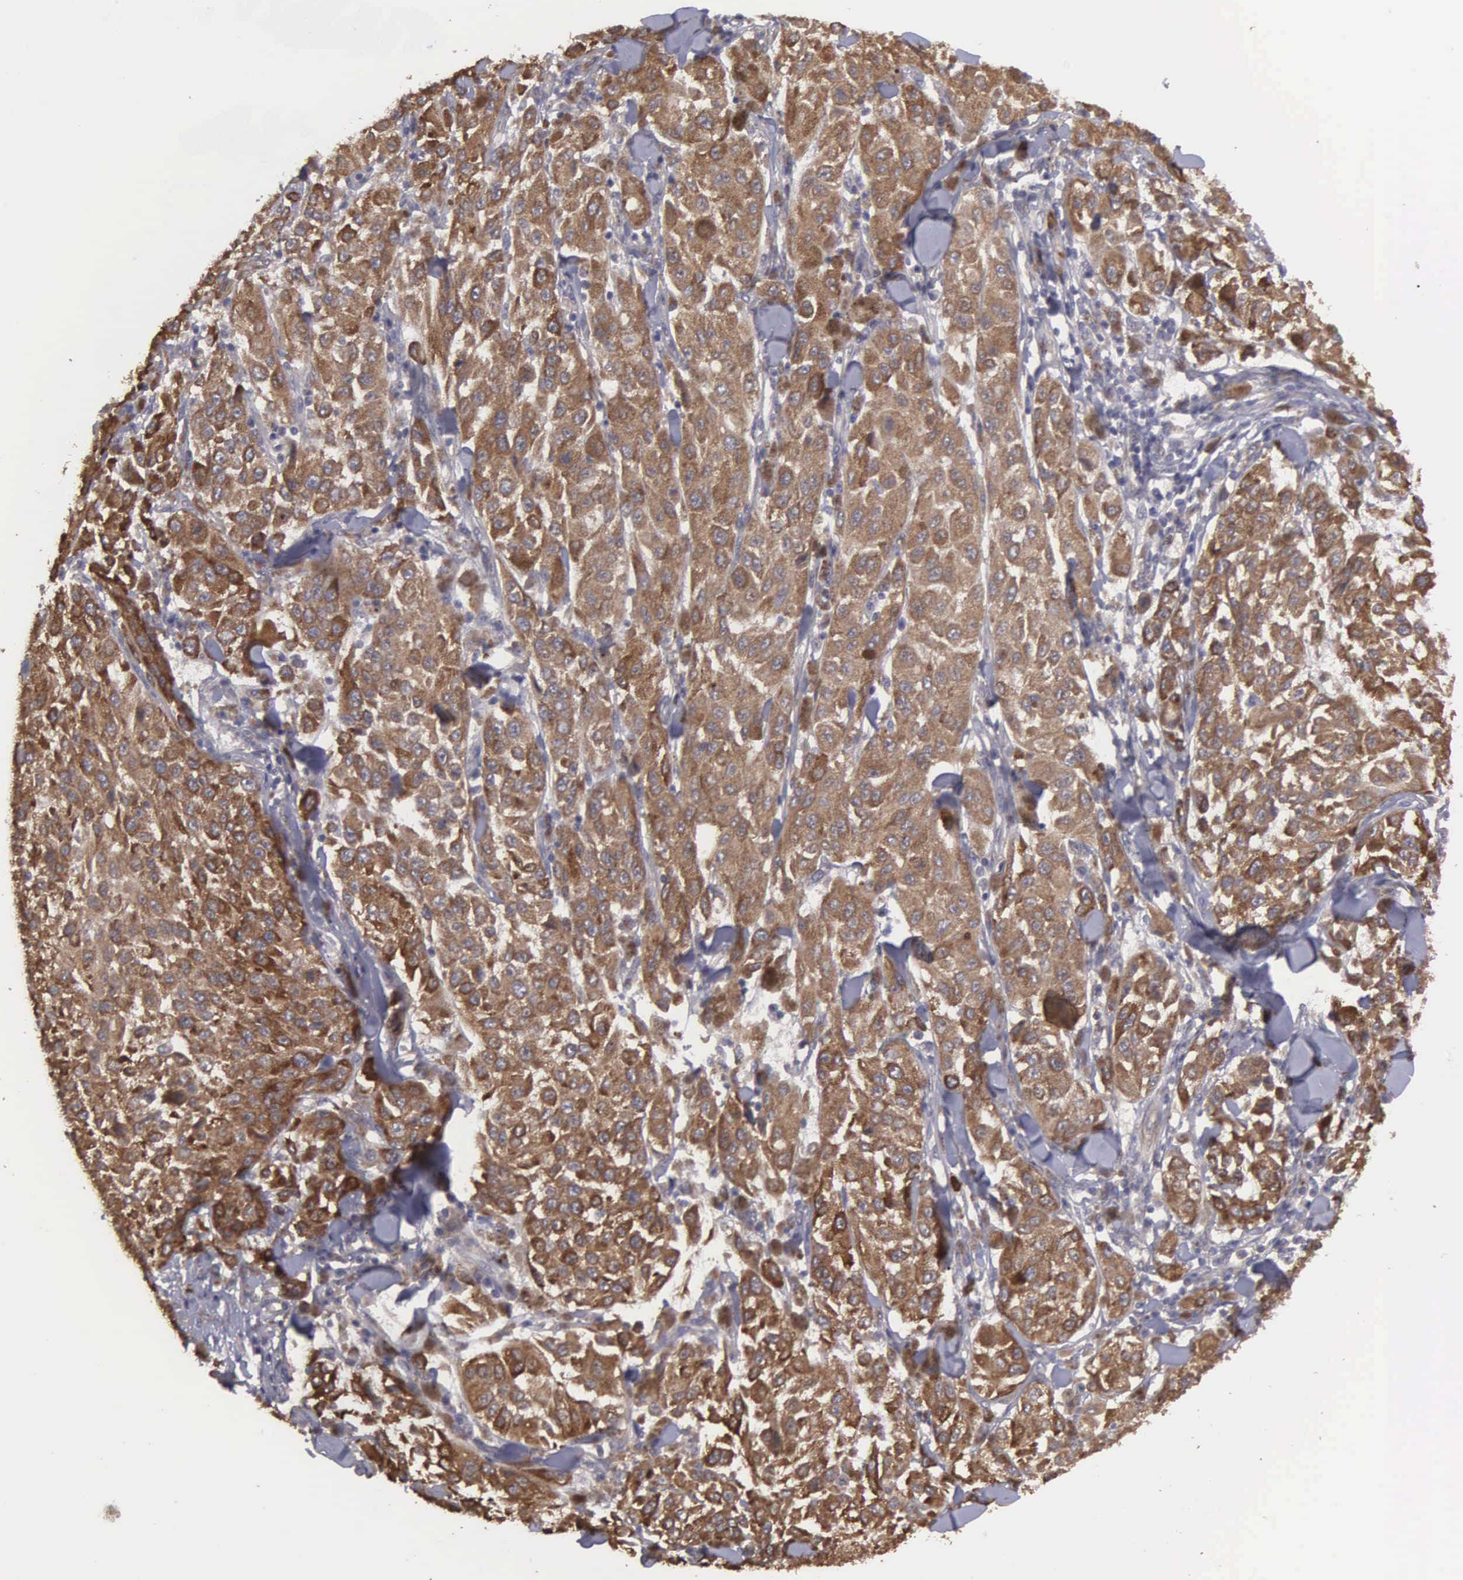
{"staining": {"intensity": "strong", "quantity": ">75%", "location": "cytoplasmic/membranous"}, "tissue": "melanoma", "cell_type": "Tumor cells", "image_type": "cancer", "snomed": [{"axis": "morphology", "description": "Malignant melanoma, NOS"}, {"axis": "topography", "description": "Skin"}], "caption": "Strong cytoplasmic/membranous protein staining is appreciated in approximately >75% of tumor cells in malignant melanoma.", "gene": "RTL10", "patient": {"sex": "female", "age": 64}}